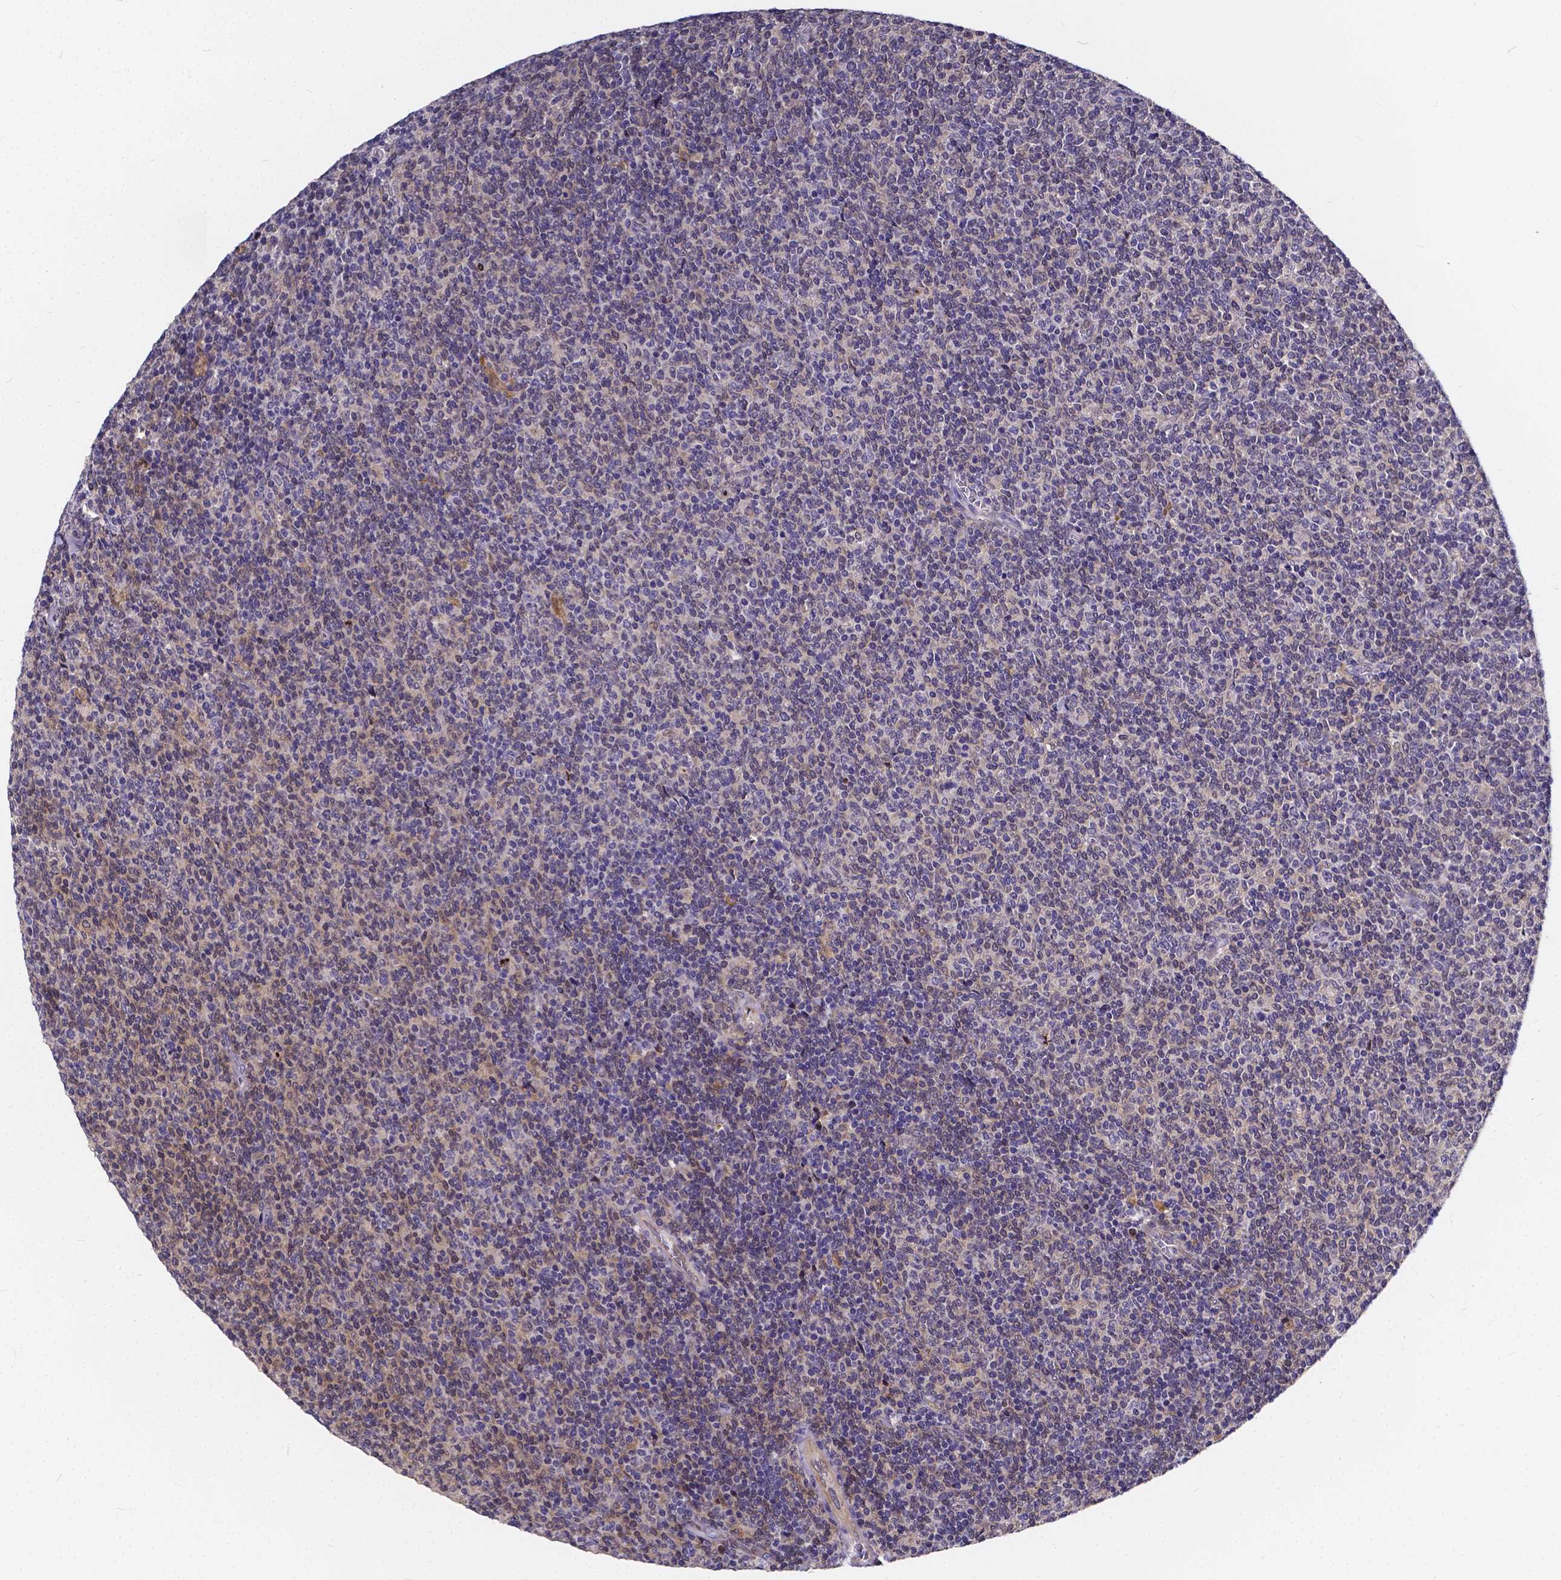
{"staining": {"intensity": "negative", "quantity": "none", "location": "none"}, "tissue": "lymphoma", "cell_type": "Tumor cells", "image_type": "cancer", "snomed": [{"axis": "morphology", "description": "Malignant lymphoma, non-Hodgkin's type, Low grade"}, {"axis": "topography", "description": "Lymph node"}], "caption": "Tumor cells are negative for brown protein staining in lymphoma.", "gene": "SOWAHA", "patient": {"sex": "male", "age": 52}}